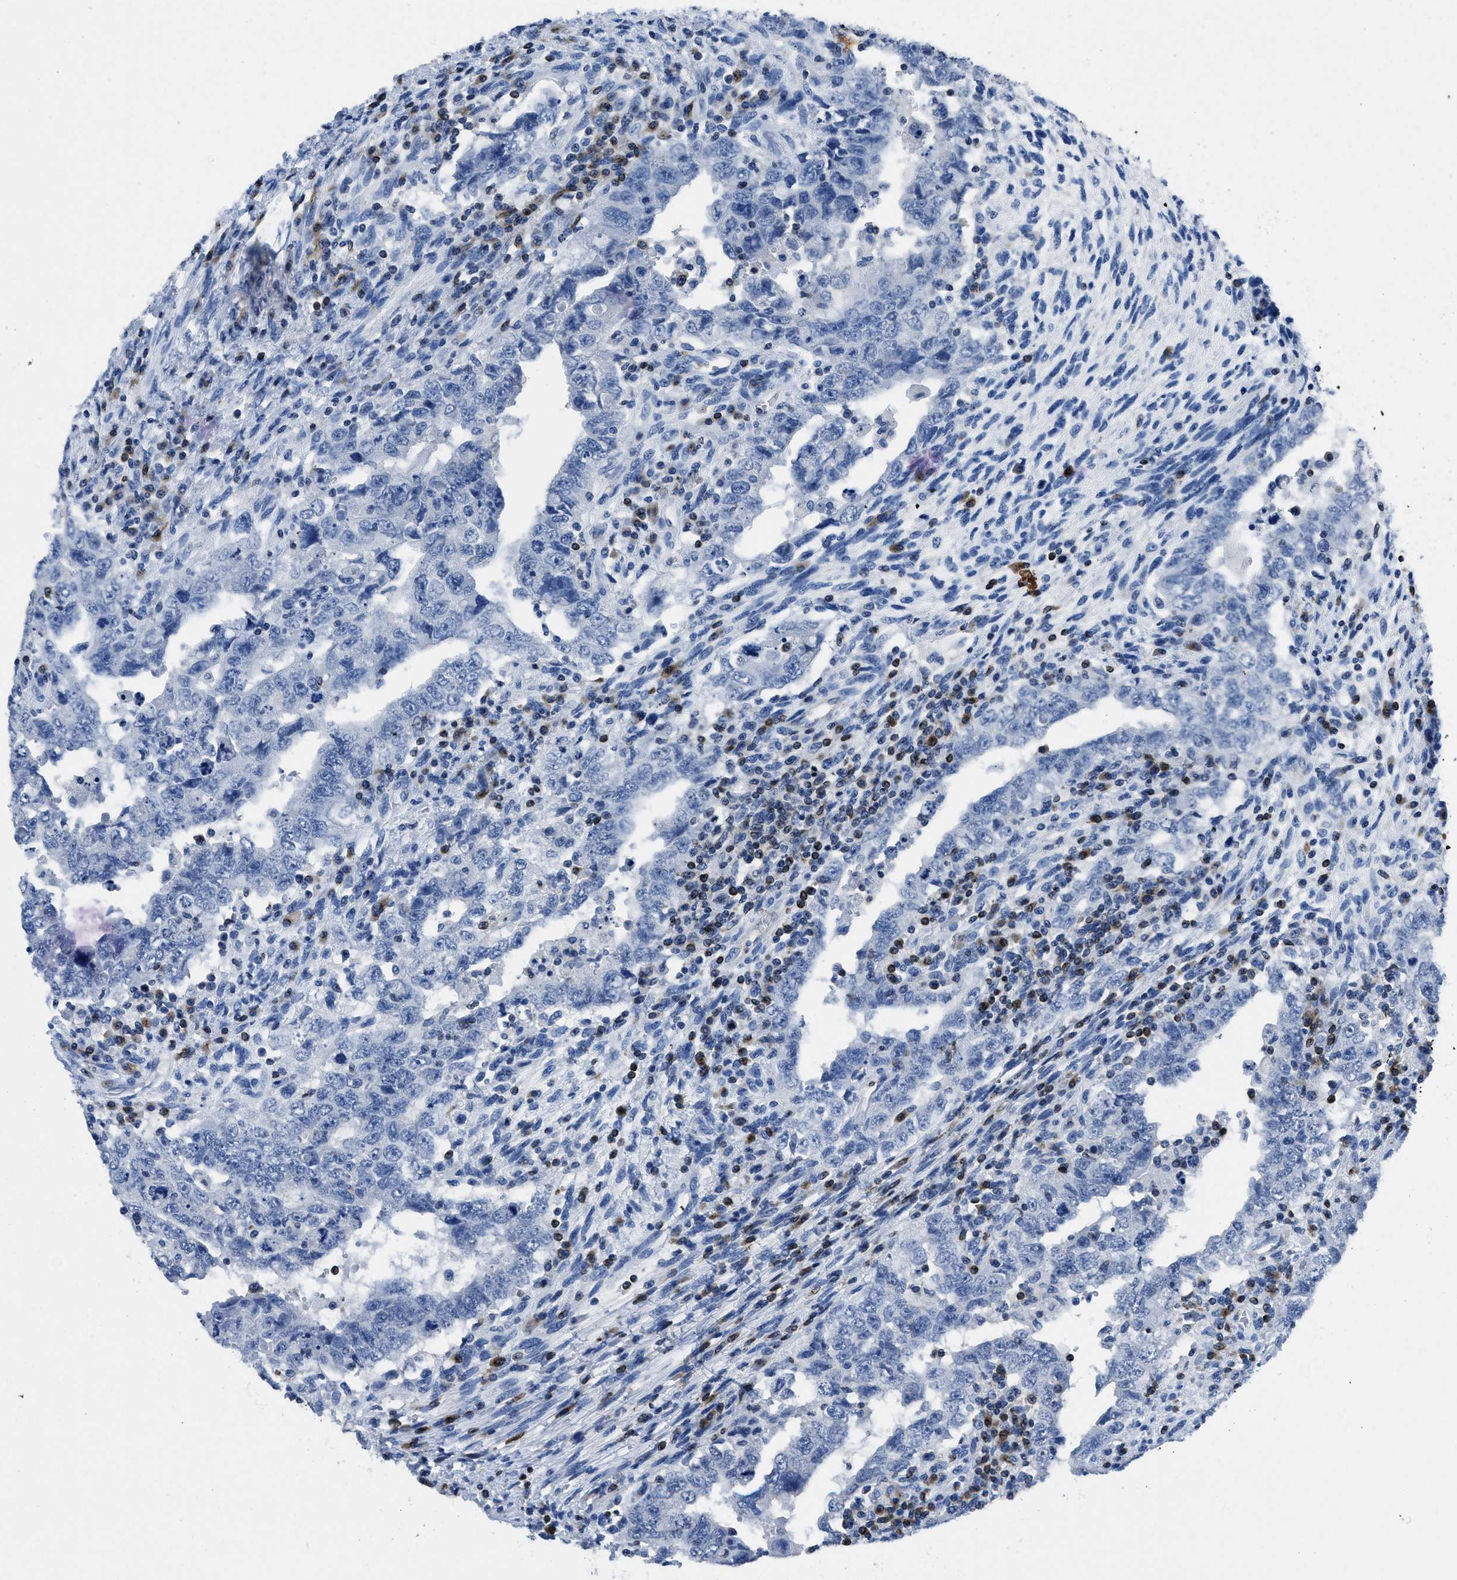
{"staining": {"intensity": "negative", "quantity": "none", "location": "none"}, "tissue": "testis cancer", "cell_type": "Tumor cells", "image_type": "cancer", "snomed": [{"axis": "morphology", "description": "Carcinoma, Embryonal, NOS"}, {"axis": "topography", "description": "Testis"}], "caption": "Immunohistochemical staining of human testis cancer reveals no significant expression in tumor cells.", "gene": "ITGA3", "patient": {"sex": "male", "age": 26}}